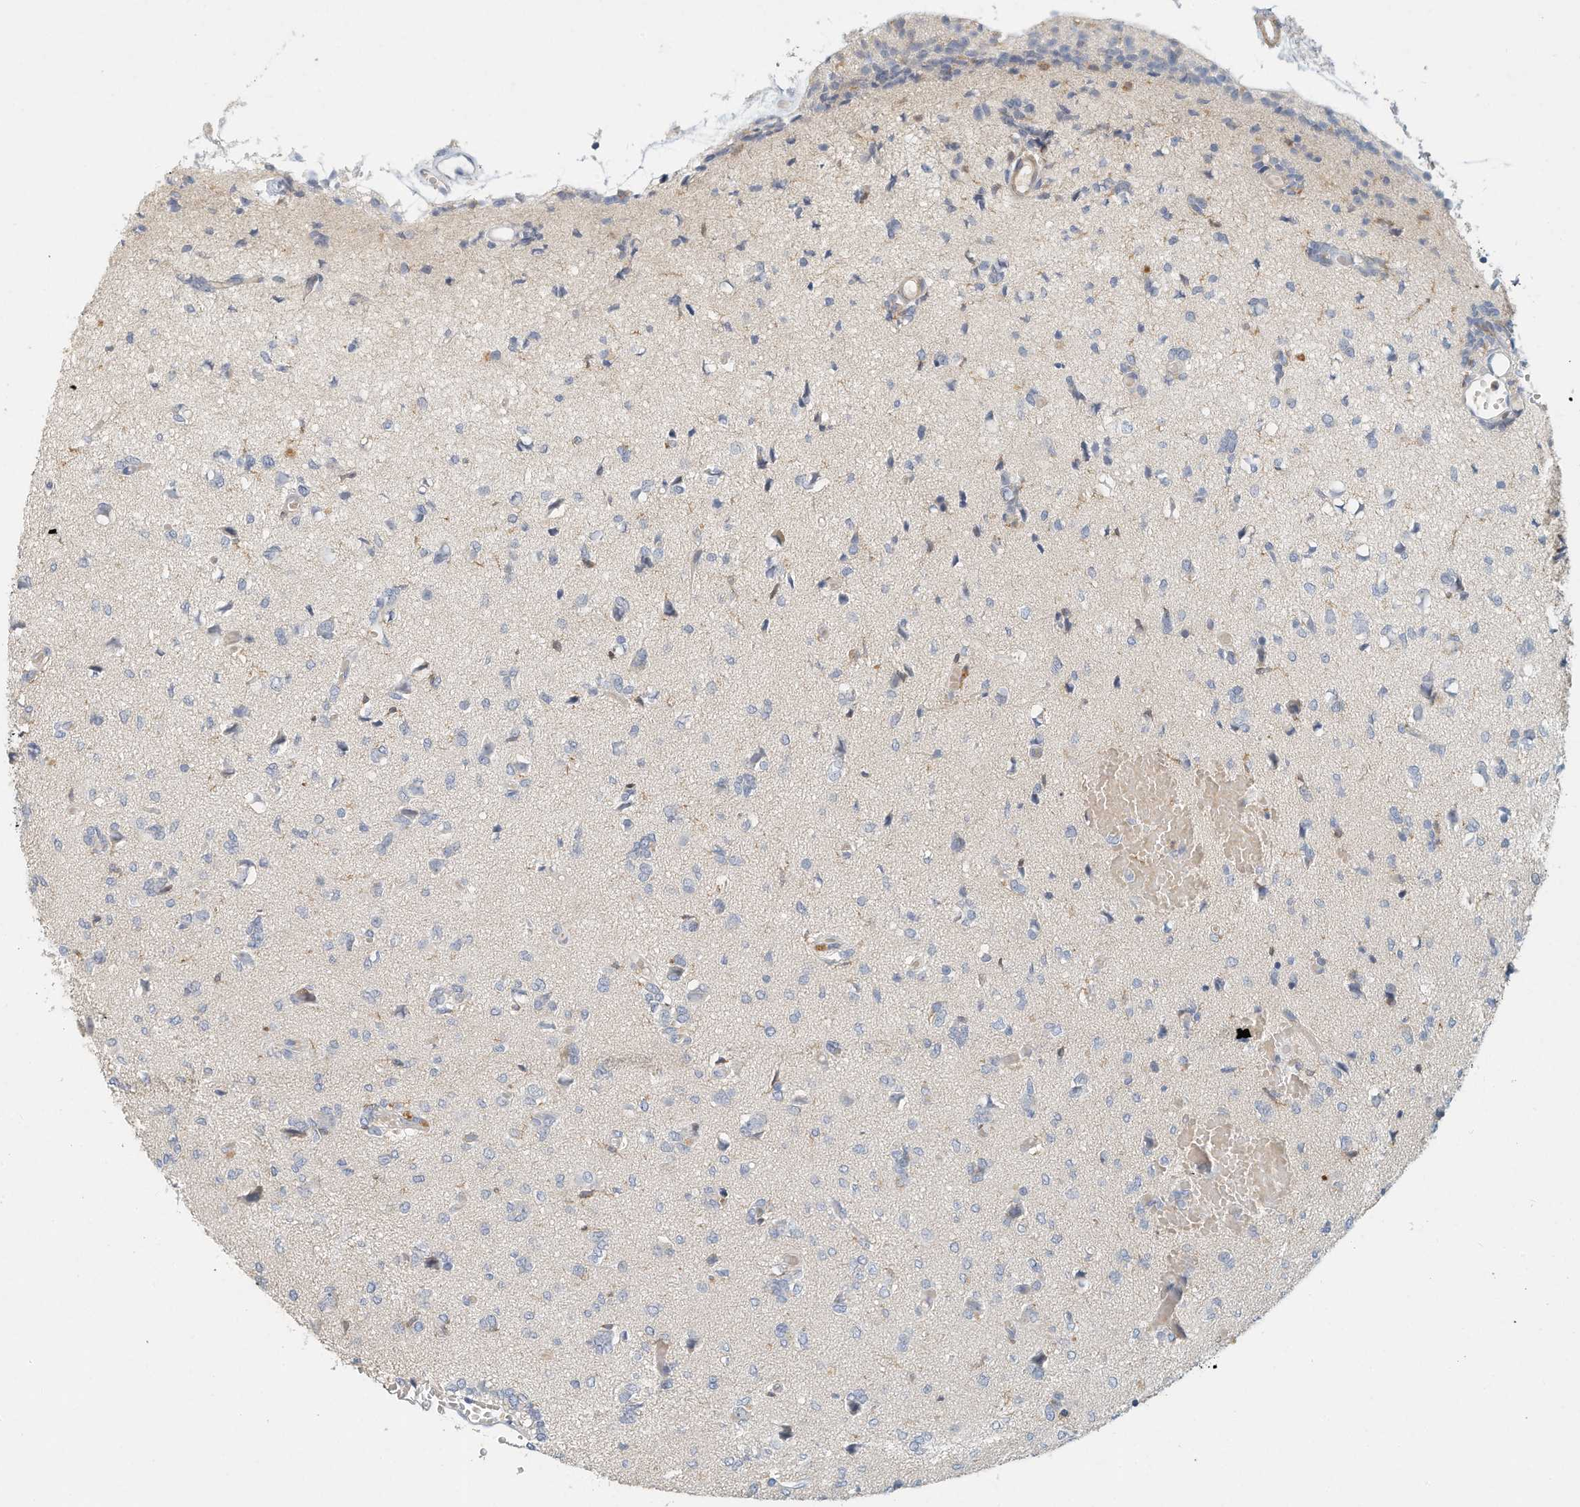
{"staining": {"intensity": "negative", "quantity": "none", "location": "none"}, "tissue": "glioma", "cell_type": "Tumor cells", "image_type": "cancer", "snomed": [{"axis": "morphology", "description": "Glioma, malignant, High grade"}, {"axis": "topography", "description": "Brain"}], "caption": "The immunohistochemistry micrograph has no significant positivity in tumor cells of glioma tissue.", "gene": "MICAL1", "patient": {"sex": "female", "age": 59}}